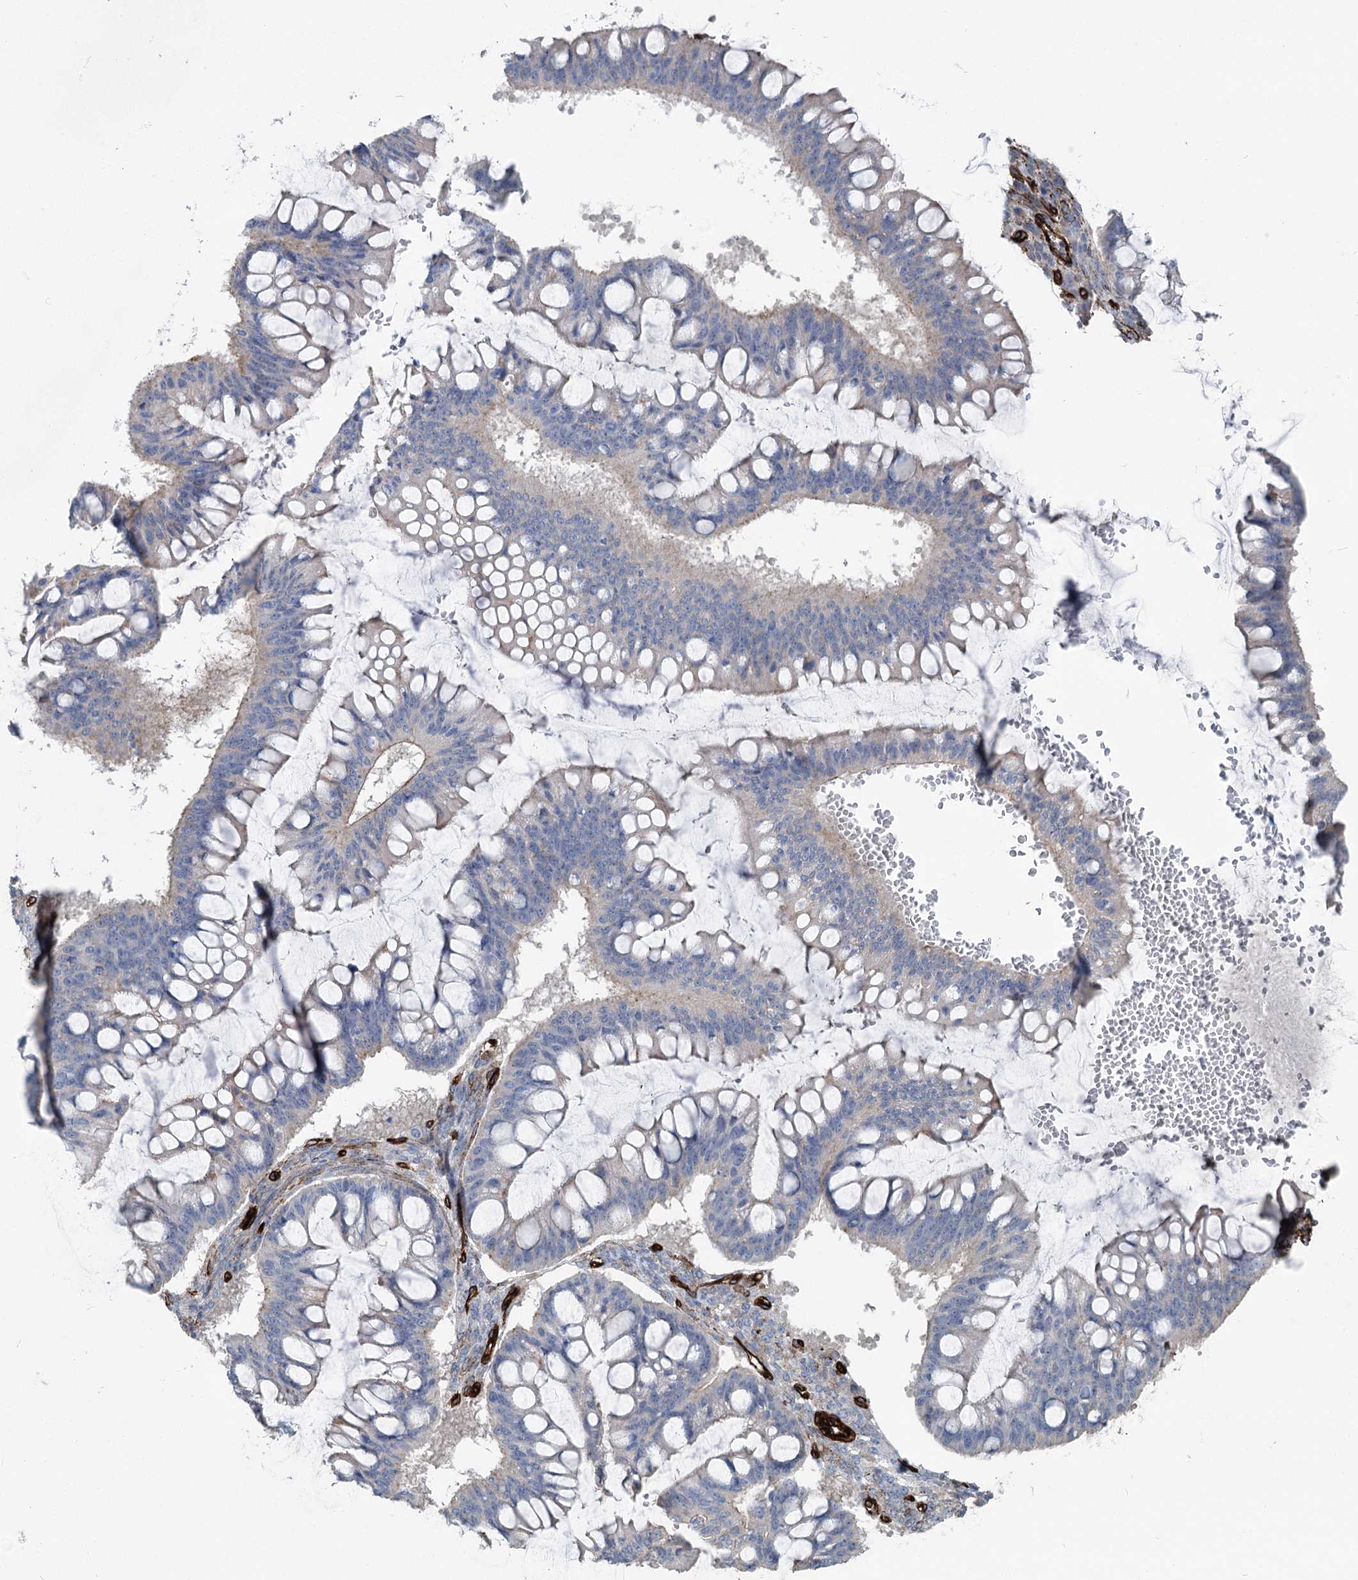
{"staining": {"intensity": "negative", "quantity": "none", "location": "none"}, "tissue": "ovarian cancer", "cell_type": "Tumor cells", "image_type": "cancer", "snomed": [{"axis": "morphology", "description": "Cystadenocarcinoma, mucinous, NOS"}, {"axis": "topography", "description": "Ovary"}], "caption": "Protein analysis of ovarian cancer exhibits no significant positivity in tumor cells.", "gene": "IQSEC1", "patient": {"sex": "female", "age": 73}}